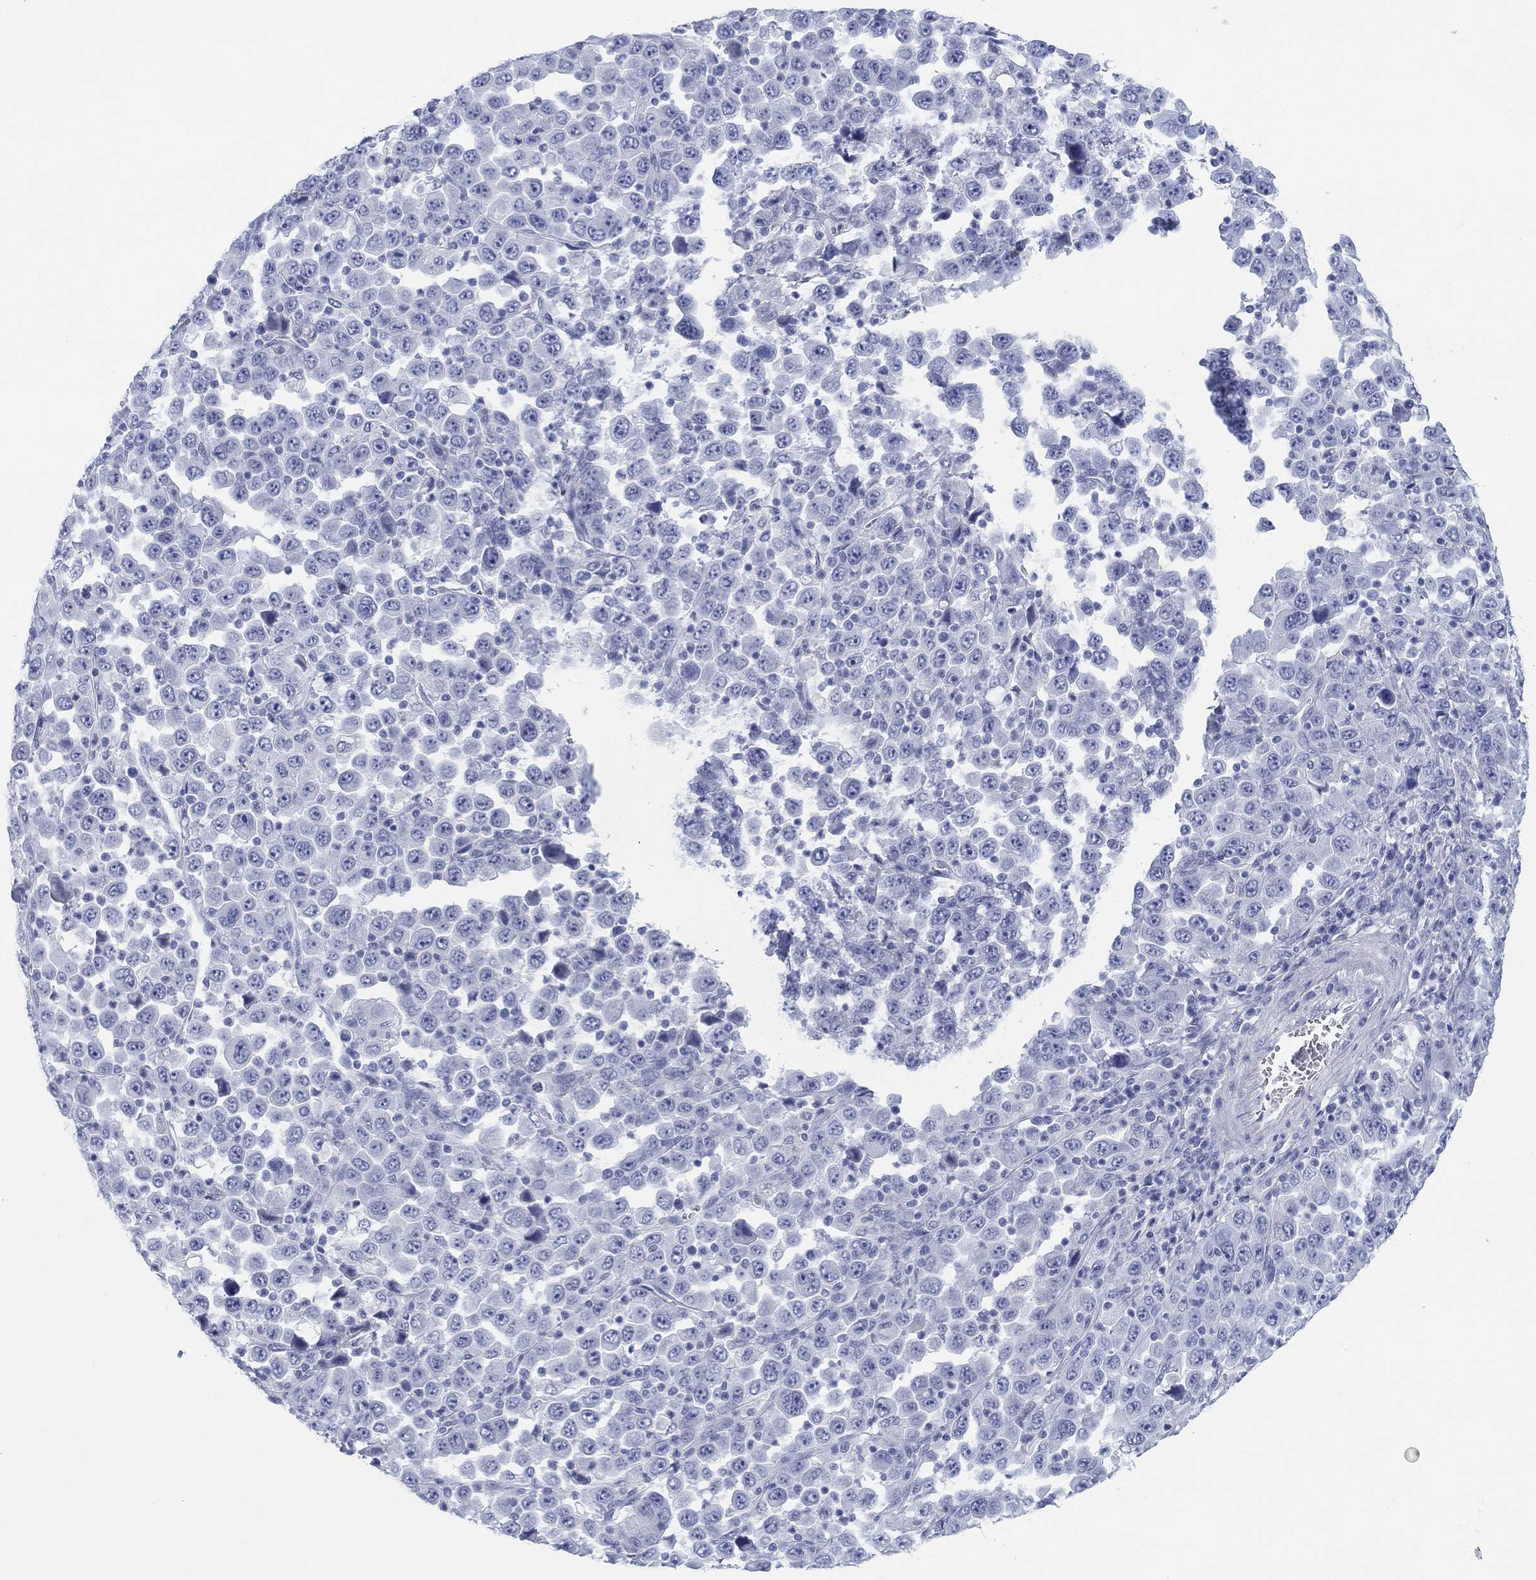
{"staining": {"intensity": "negative", "quantity": "none", "location": "none"}, "tissue": "stomach cancer", "cell_type": "Tumor cells", "image_type": "cancer", "snomed": [{"axis": "morphology", "description": "Normal tissue, NOS"}, {"axis": "morphology", "description": "Adenocarcinoma, NOS"}, {"axis": "topography", "description": "Stomach, upper"}, {"axis": "topography", "description": "Stomach"}], "caption": "This is an immunohistochemistry (IHC) image of human stomach cancer. There is no staining in tumor cells.", "gene": "PDYN", "patient": {"sex": "male", "age": 59}}